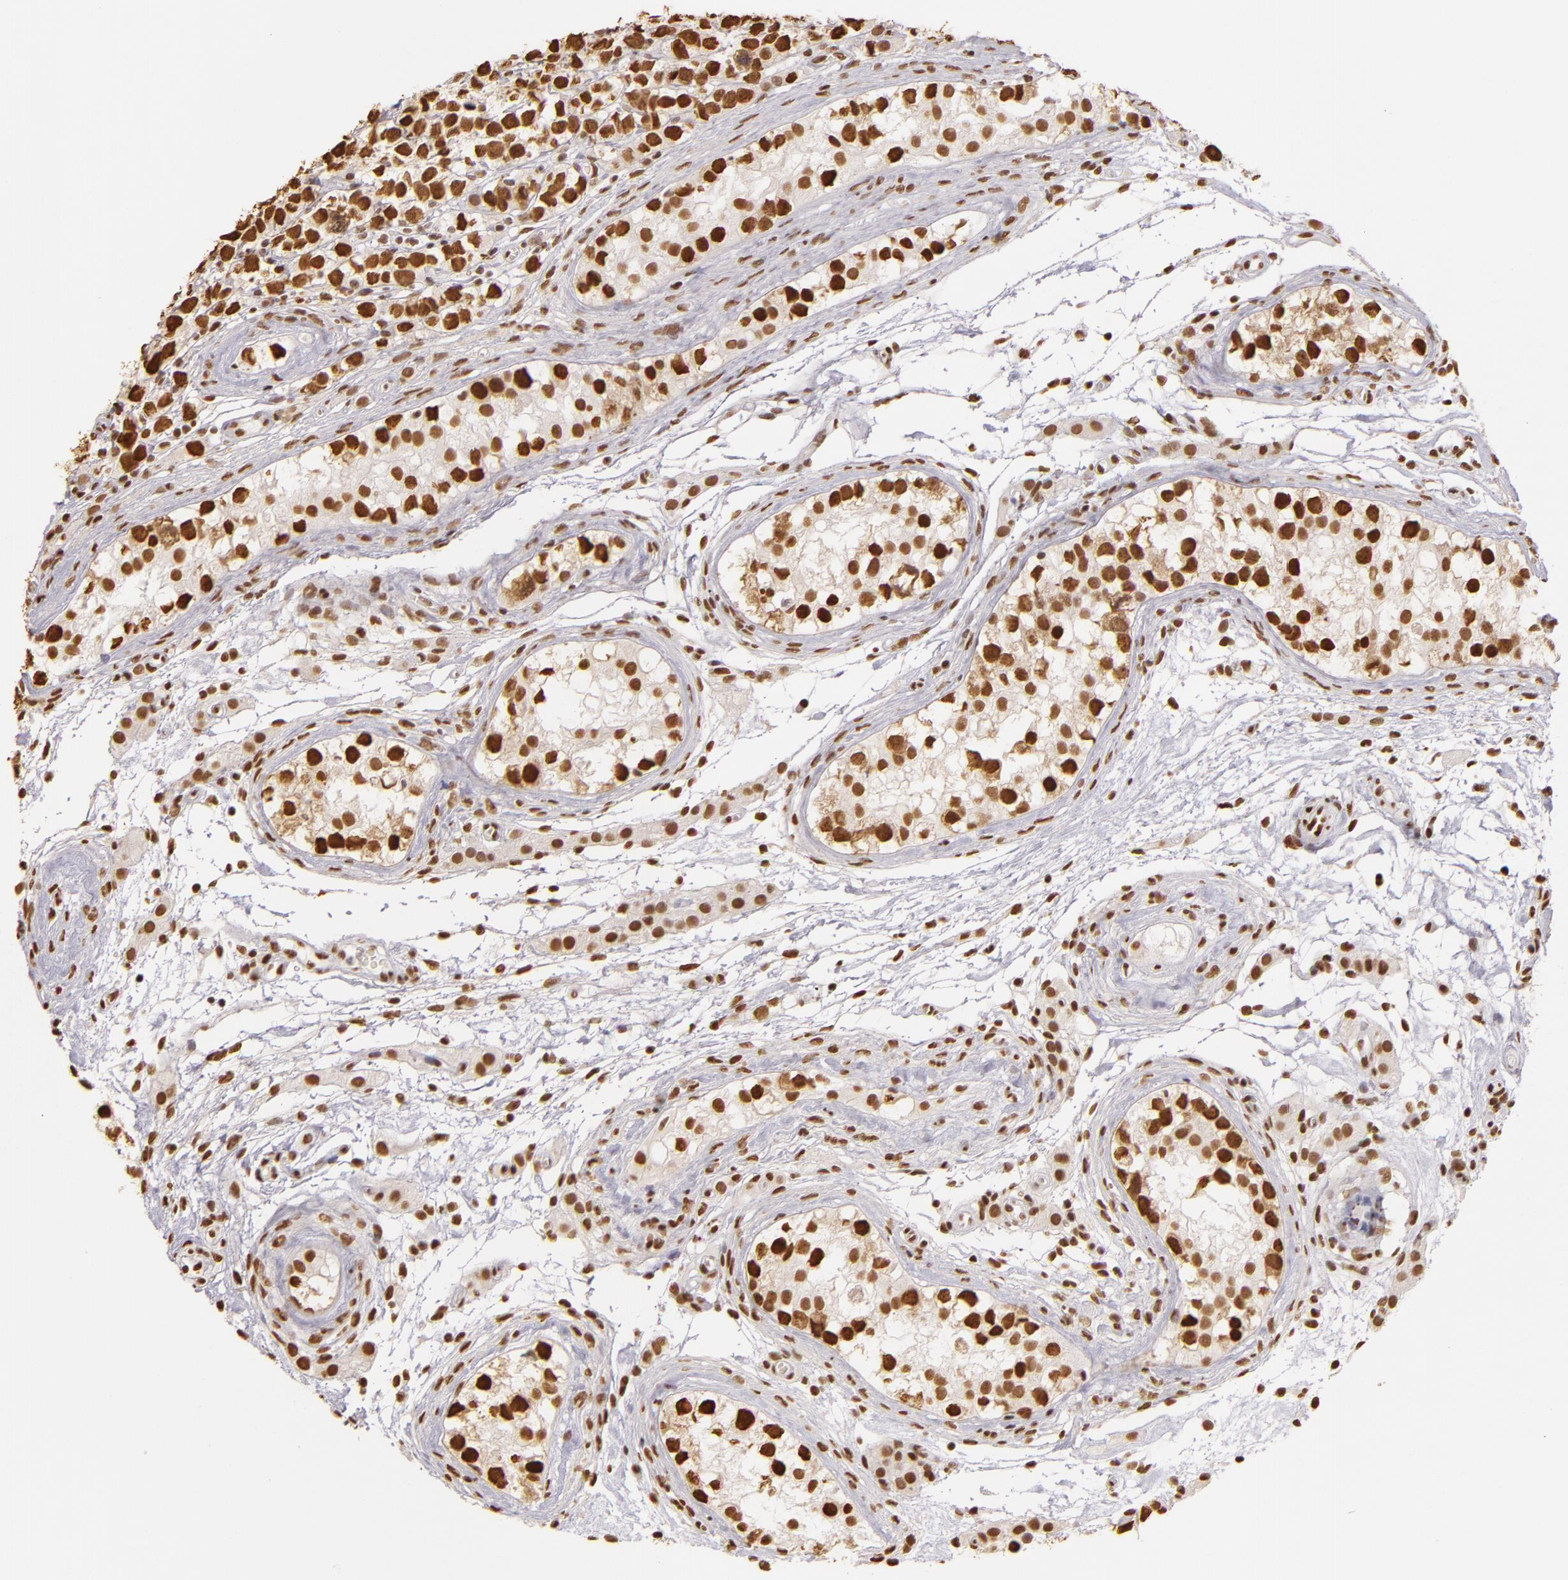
{"staining": {"intensity": "strong", "quantity": ">75%", "location": "nuclear"}, "tissue": "testis cancer", "cell_type": "Tumor cells", "image_type": "cancer", "snomed": [{"axis": "morphology", "description": "Seminoma, NOS"}, {"axis": "topography", "description": "Testis"}], "caption": "A brown stain shows strong nuclear expression of a protein in testis cancer (seminoma) tumor cells.", "gene": "PAPOLA", "patient": {"sex": "male", "age": 25}}